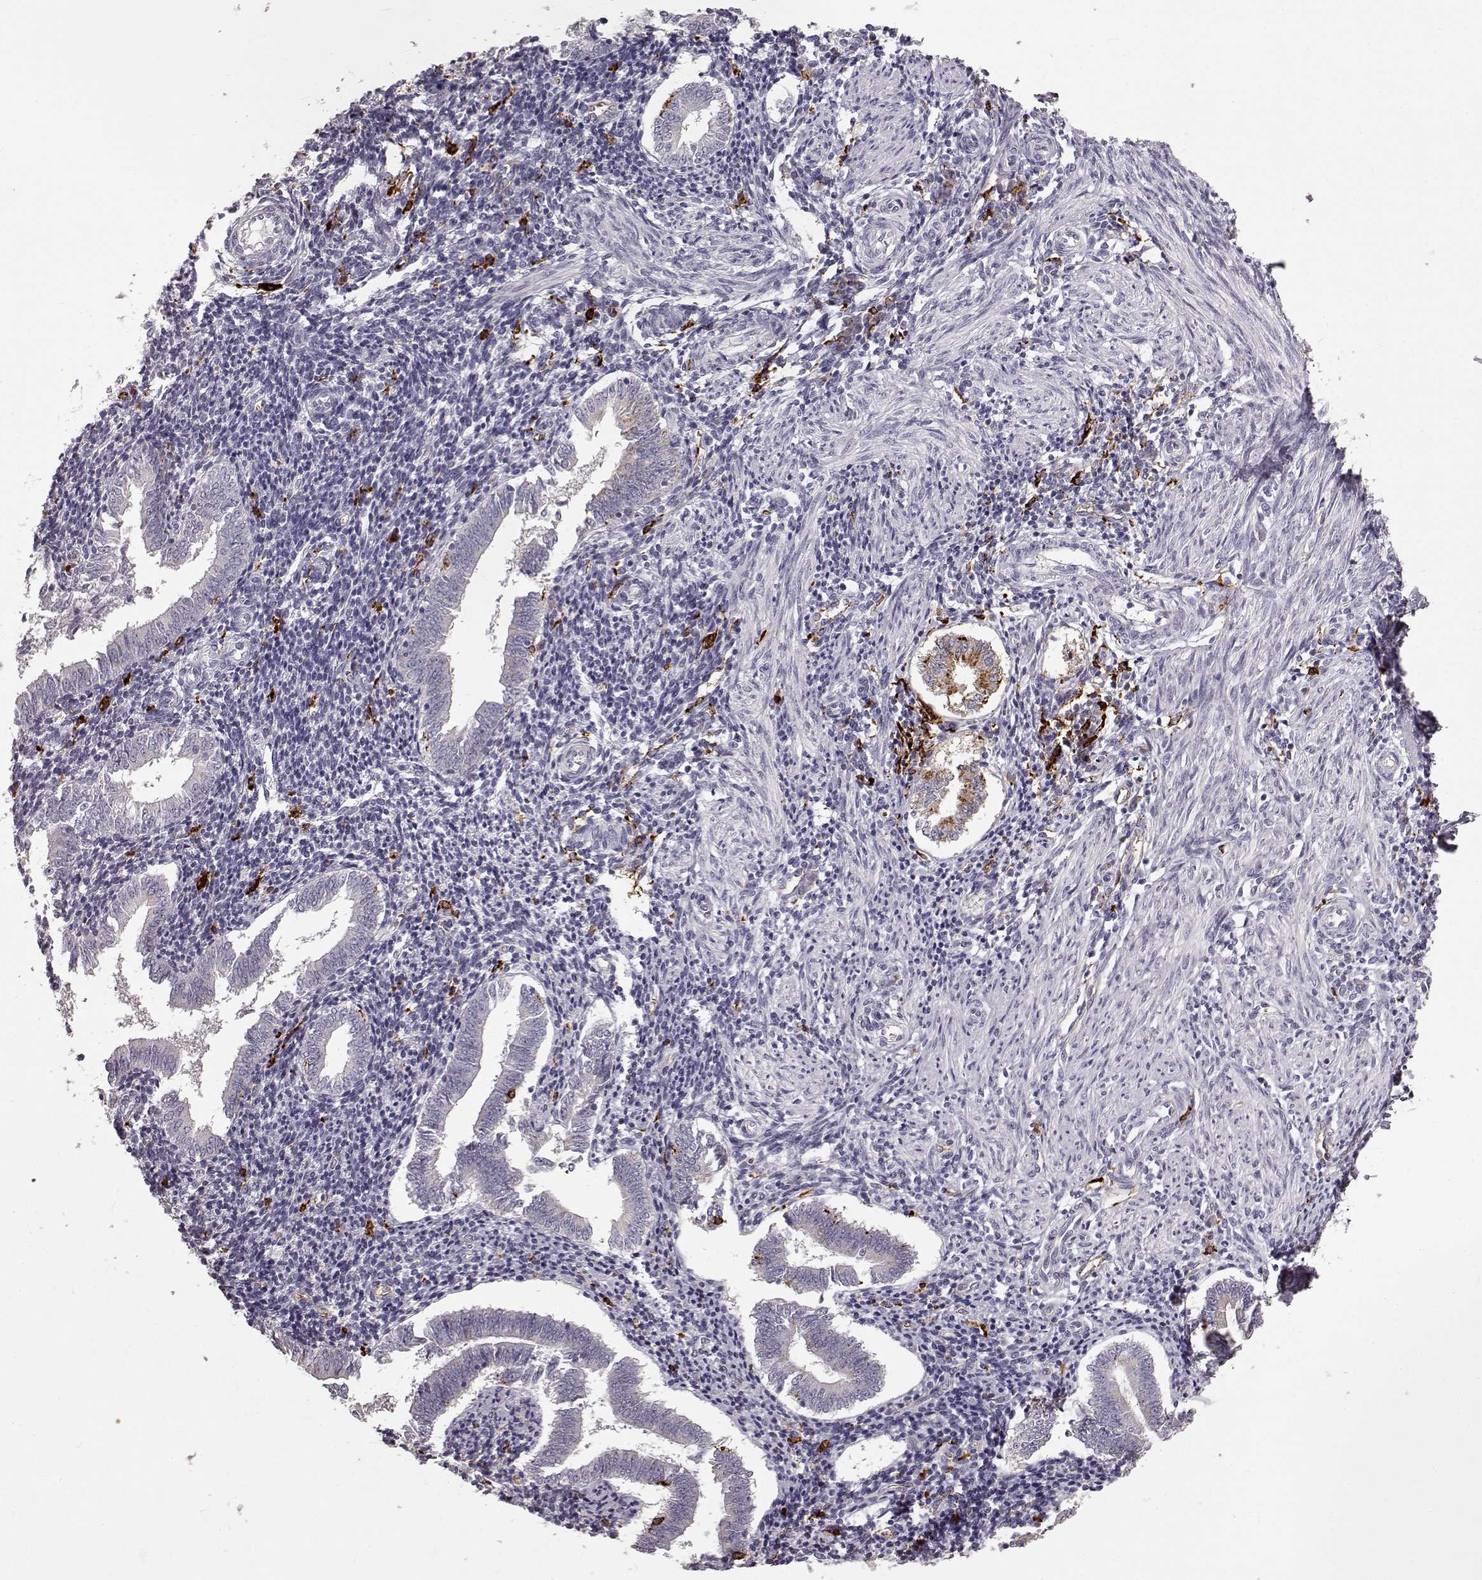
{"staining": {"intensity": "negative", "quantity": "none", "location": "none"}, "tissue": "endometrium", "cell_type": "Cells in endometrial stroma", "image_type": "normal", "snomed": [{"axis": "morphology", "description": "Normal tissue, NOS"}, {"axis": "topography", "description": "Endometrium"}], "caption": "Human endometrium stained for a protein using immunohistochemistry (IHC) displays no expression in cells in endometrial stroma.", "gene": "CCNF", "patient": {"sex": "female", "age": 25}}